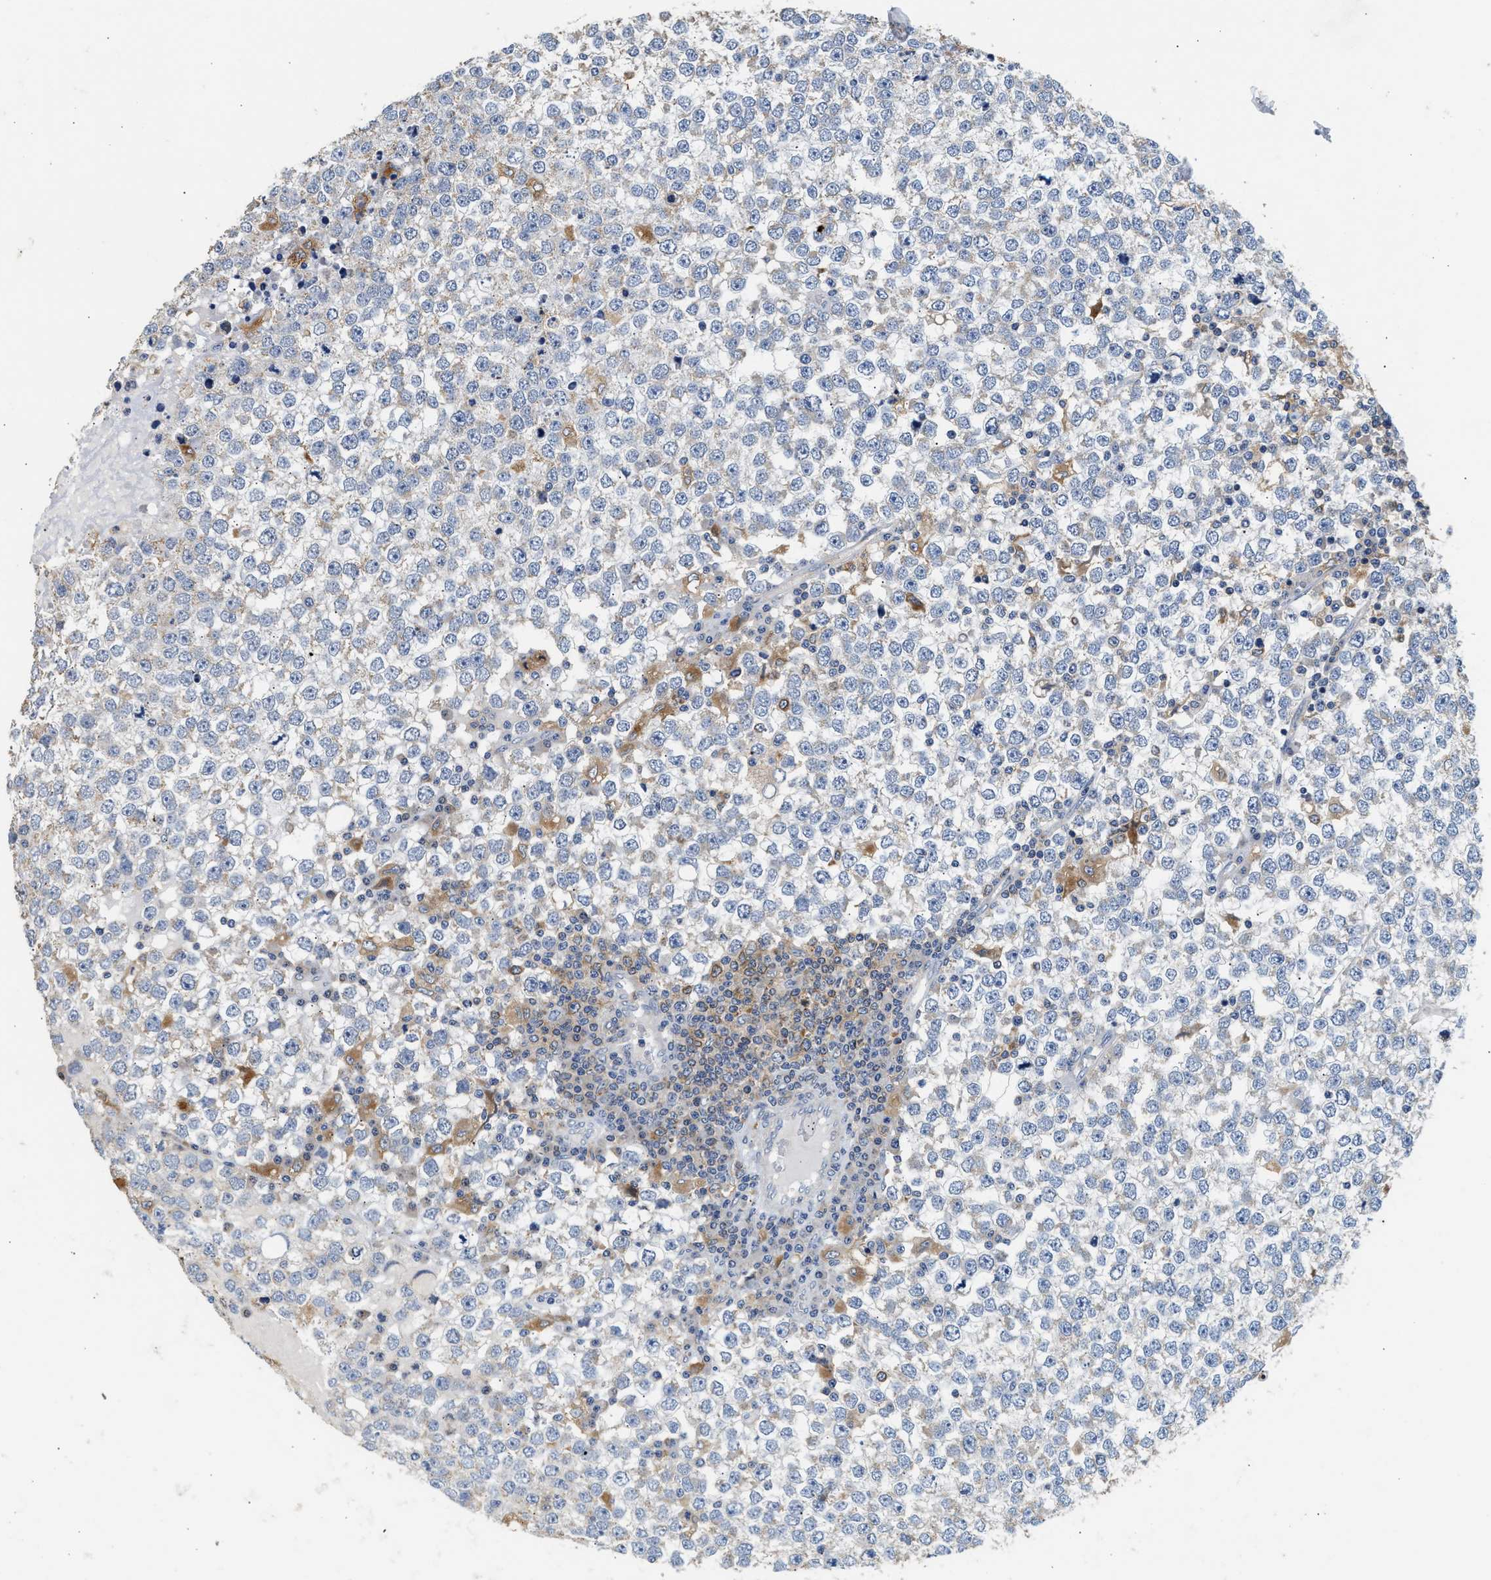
{"staining": {"intensity": "negative", "quantity": "none", "location": "none"}, "tissue": "testis cancer", "cell_type": "Tumor cells", "image_type": "cancer", "snomed": [{"axis": "morphology", "description": "Seminoma, NOS"}, {"axis": "topography", "description": "Testis"}], "caption": "DAB (3,3'-diaminobenzidine) immunohistochemical staining of testis cancer (seminoma) exhibits no significant staining in tumor cells. (DAB immunohistochemistry (IHC) with hematoxylin counter stain).", "gene": "RAB31", "patient": {"sex": "male", "age": 65}}